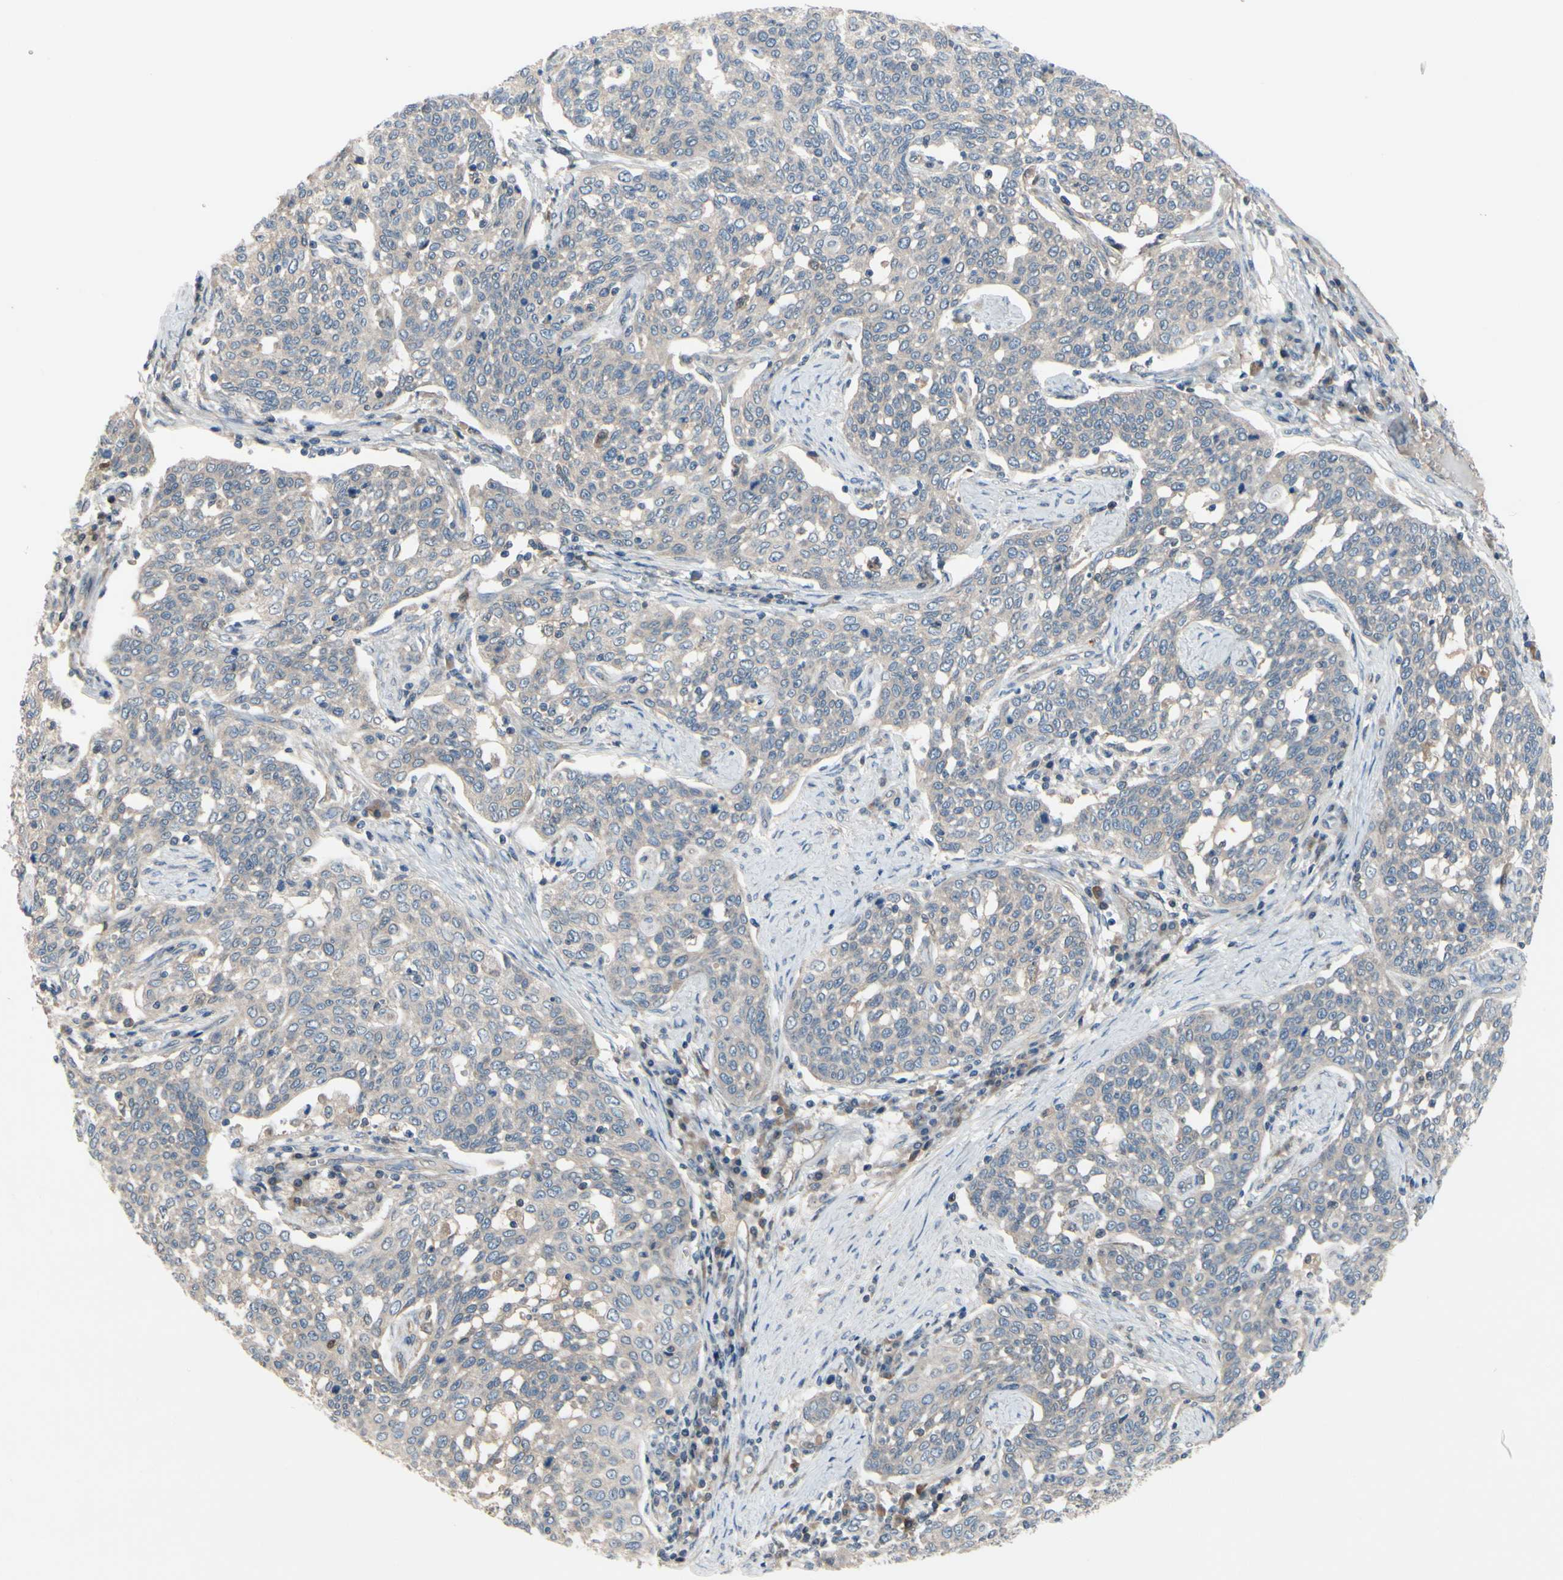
{"staining": {"intensity": "weak", "quantity": "25%-75%", "location": "cytoplasmic/membranous"}, "tissue": "cervical cancer", "cell_type": "Tumor cells", "image_type": "cancer", "snomed": [{"axis": "morphology", "description": "Squamous cell carcinoma, NOS"}, {"axis": "topography", "description": "Cervix"}], "caption": "Cervical squamous cell carcinoma stained with a brown dye demonstrates weak cytoplasmic/membranous positive expression in approximately 25%-75% of tumor cells.", "gene": "ICAM5", "patient": {"sex": "female", "age": 34}}